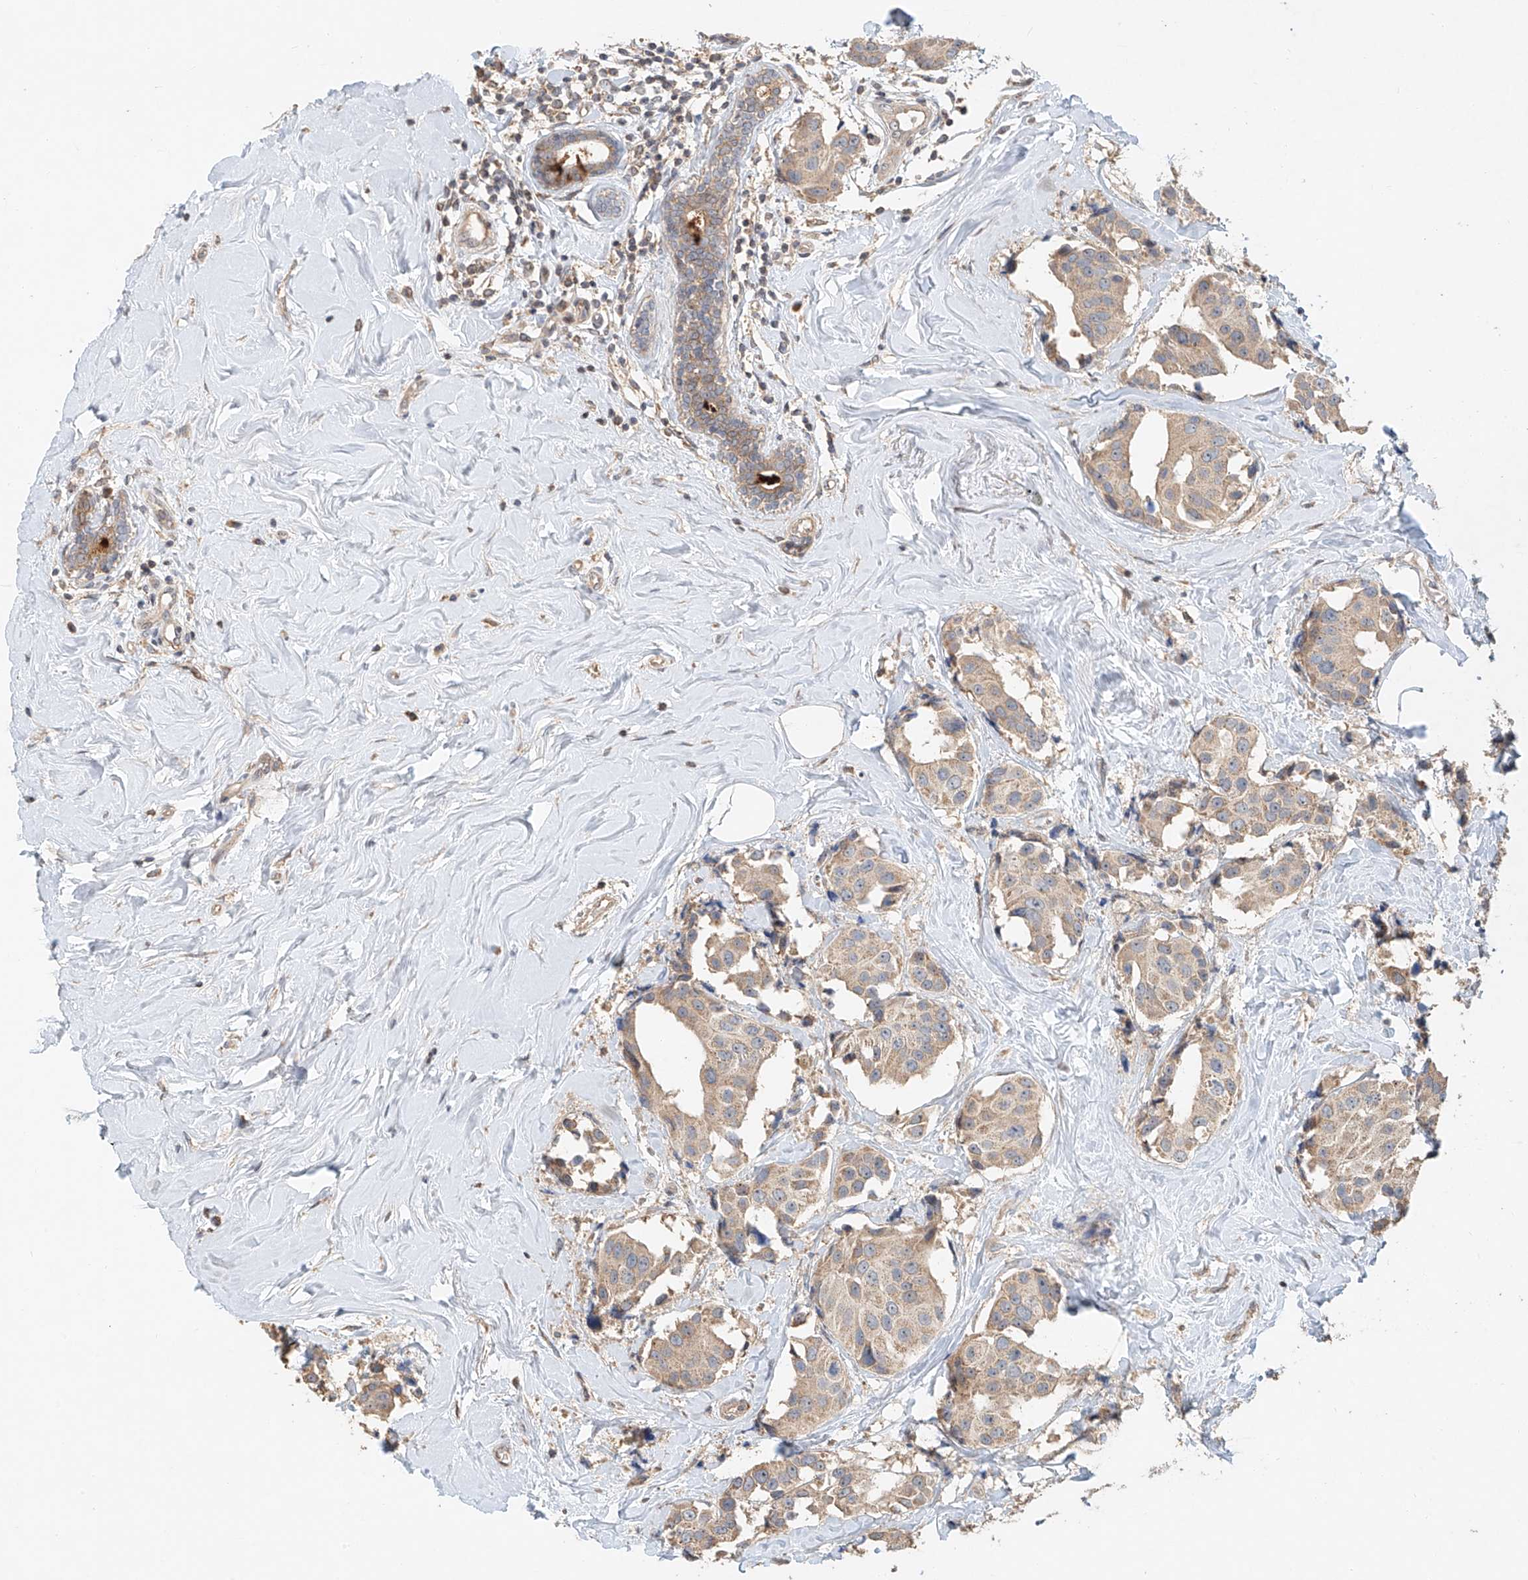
{"staining": {"intensity": "weak", "quantity": "25%-75%", "location": "cytoplasmic/membranous"}, "tissue": "breast cancer", "cell_type": "Tumor cells", "image_type": "cancer", "snomed": [{"axis": "morphology", "description": "Normal tissue, NOS"}, {"axis": "morphology", "description": "Duct carcinoma"}, {"axis": "topography", "description": "Breast"}], "caption": "Immunohistochemistry (IHC) micrograph of human breast cancer stained for a protein (brown), which reveals low levels of weak cytoplasmic/membranous staining in about 25%-75% of tumor cells.", "gene": "TMEM61", "patient": {"sex": "female", "age": 39}}